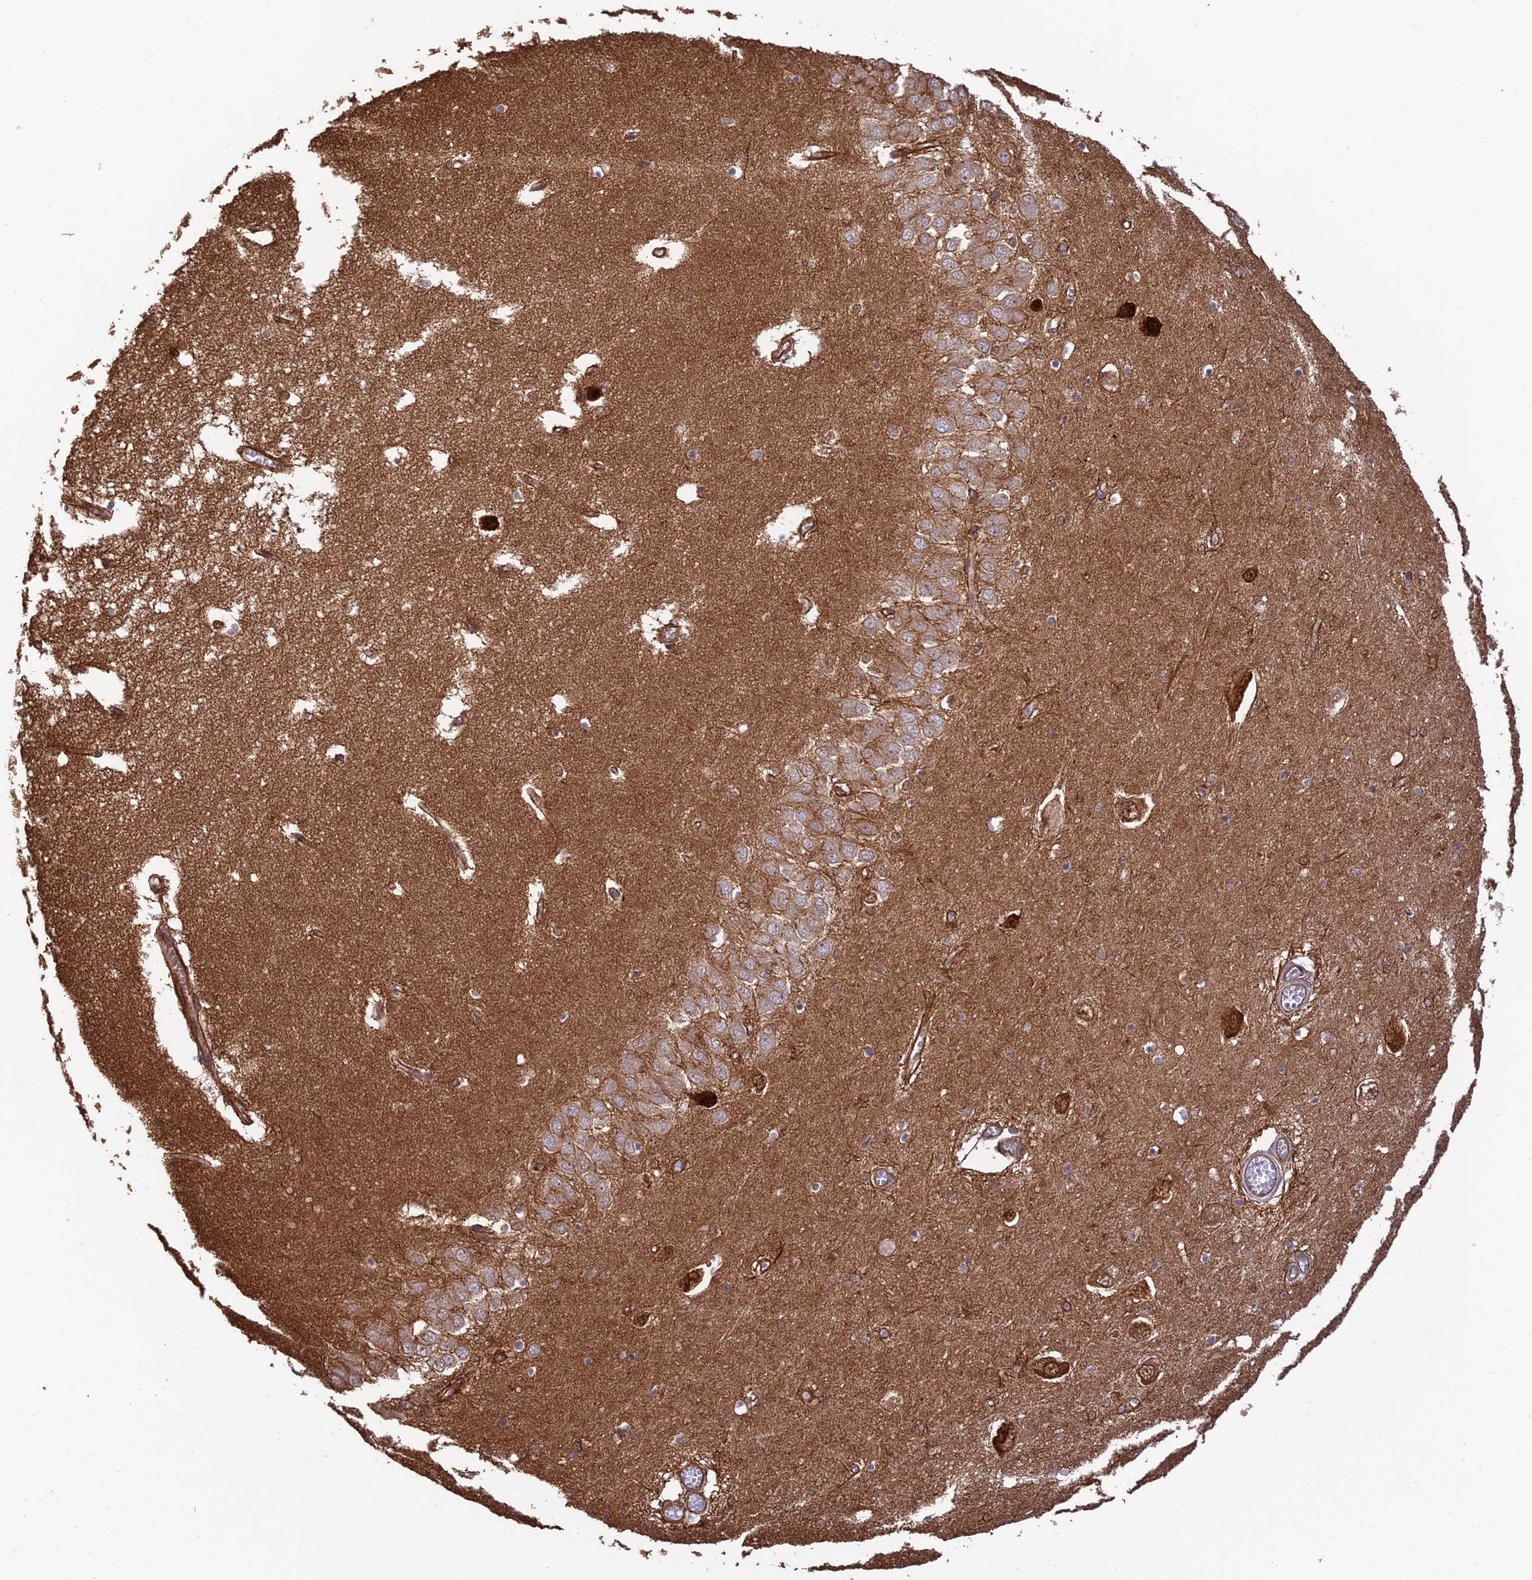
{"staining": {"intensity": "moderate", "quantity": "25%-75%", "location": "cytoplasmic/membranous"}, "tissue": "hippocampus", "cell_type": "Glial cells", "image_type": "normal", "snomed": [{"axis": "morphology", "description": "Normal tissue, NOS"}, {"axis": "topography", "description": "Hippocampus"}], "caption": "Human hippocampus stained with a brown dye shows moderate cytoplasmic/membranous positive staining in about 25%-75% of glial cells.", "gene": "HOMER2", "patient": {"sex": "male", "age": 70}}